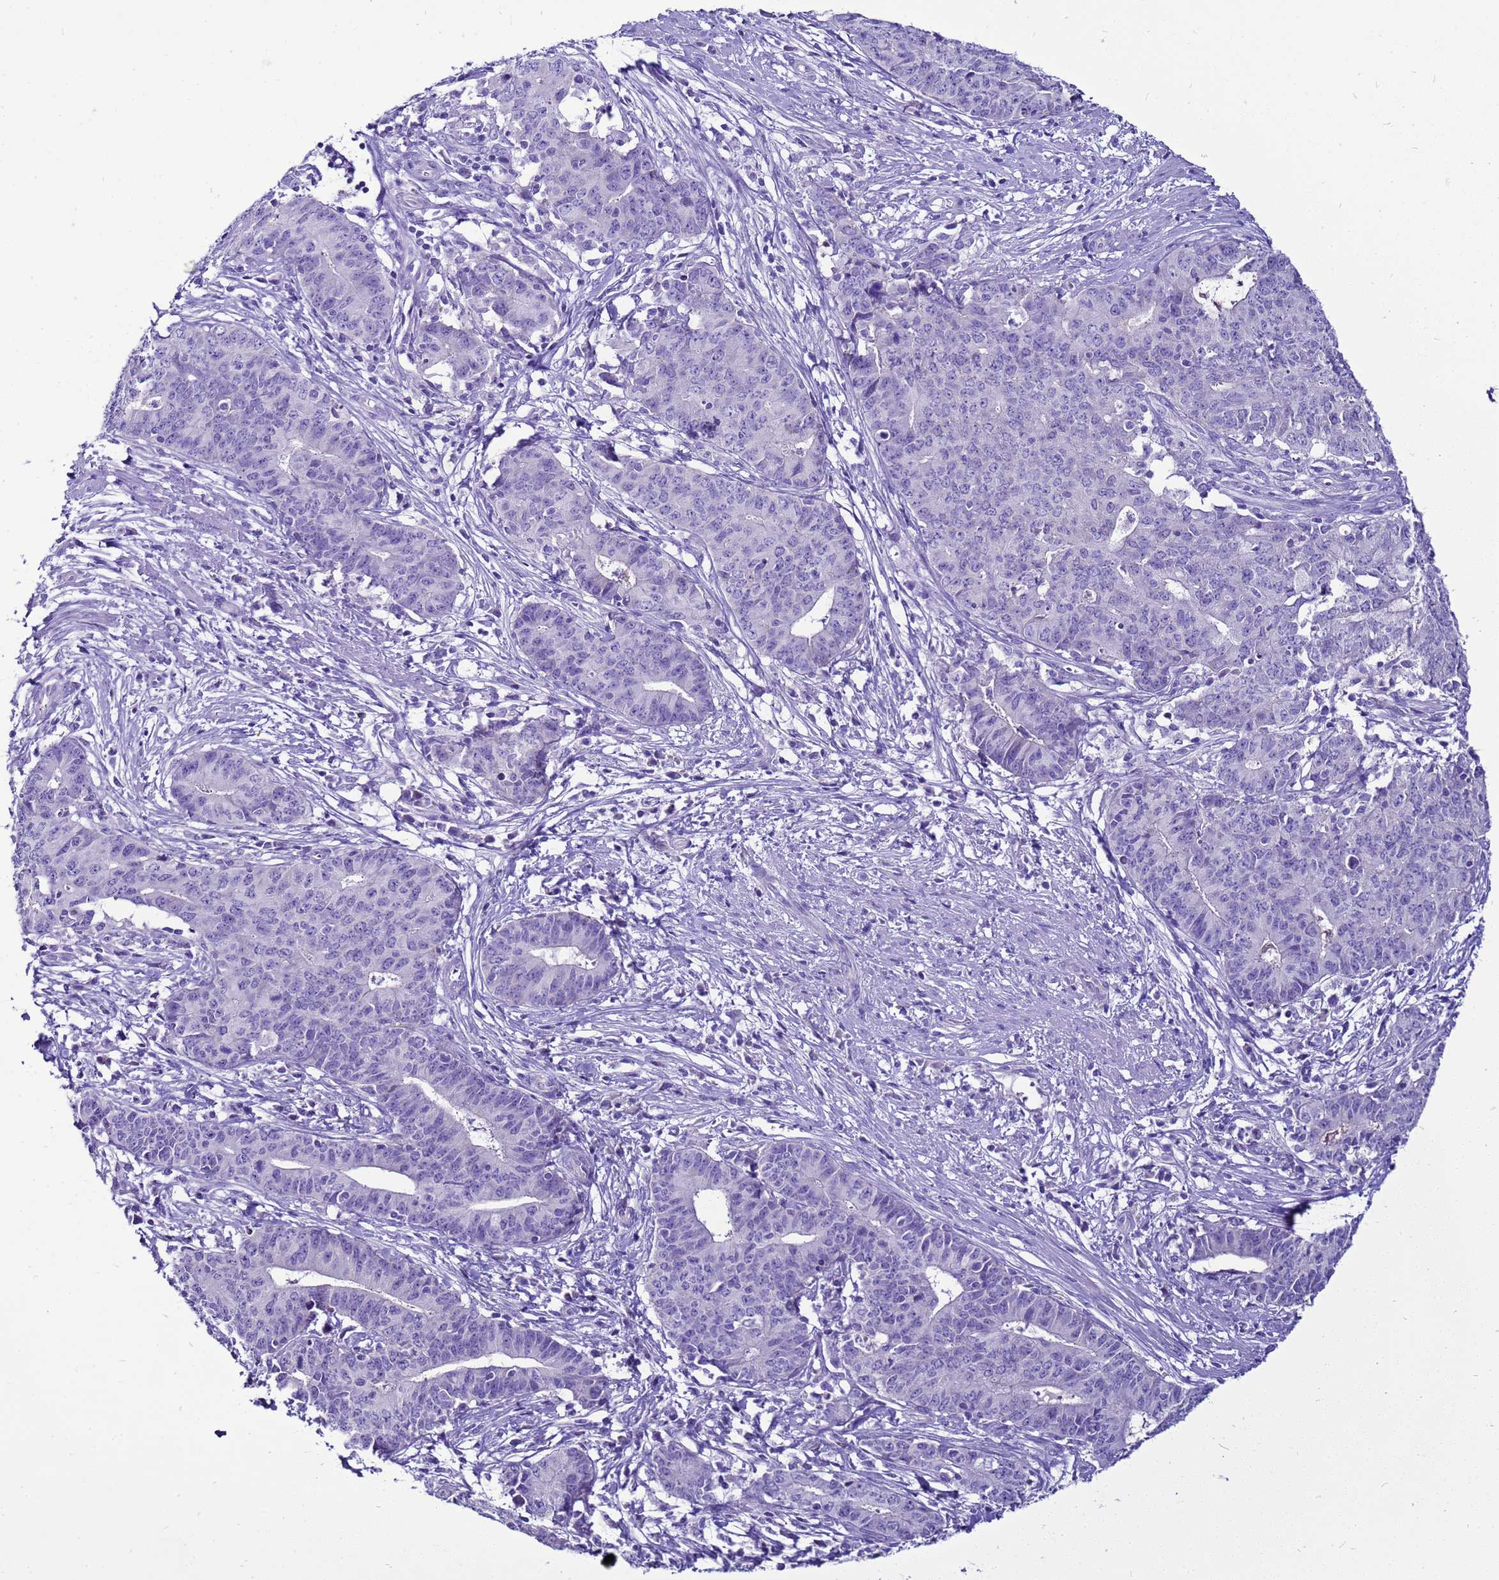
{"staining": {"intensity": "negative", "quantity": "none", "location": "none"}, "tissue": "endometrial cancer", "cell_type": "Tumor cells", "image_type": "cancer", "snomed": [{"axis": "morphology", "description": "Adenocarcinoma, NOS"}, {"axis": "topography", "description": "Endometrium"}], "caption": "Micrograph shows no protein positivity in tumor cells of endometrial adenocarcinoma tissue.", "gene": "BEST2", "patient": {"sex": "female", "age": 59}}